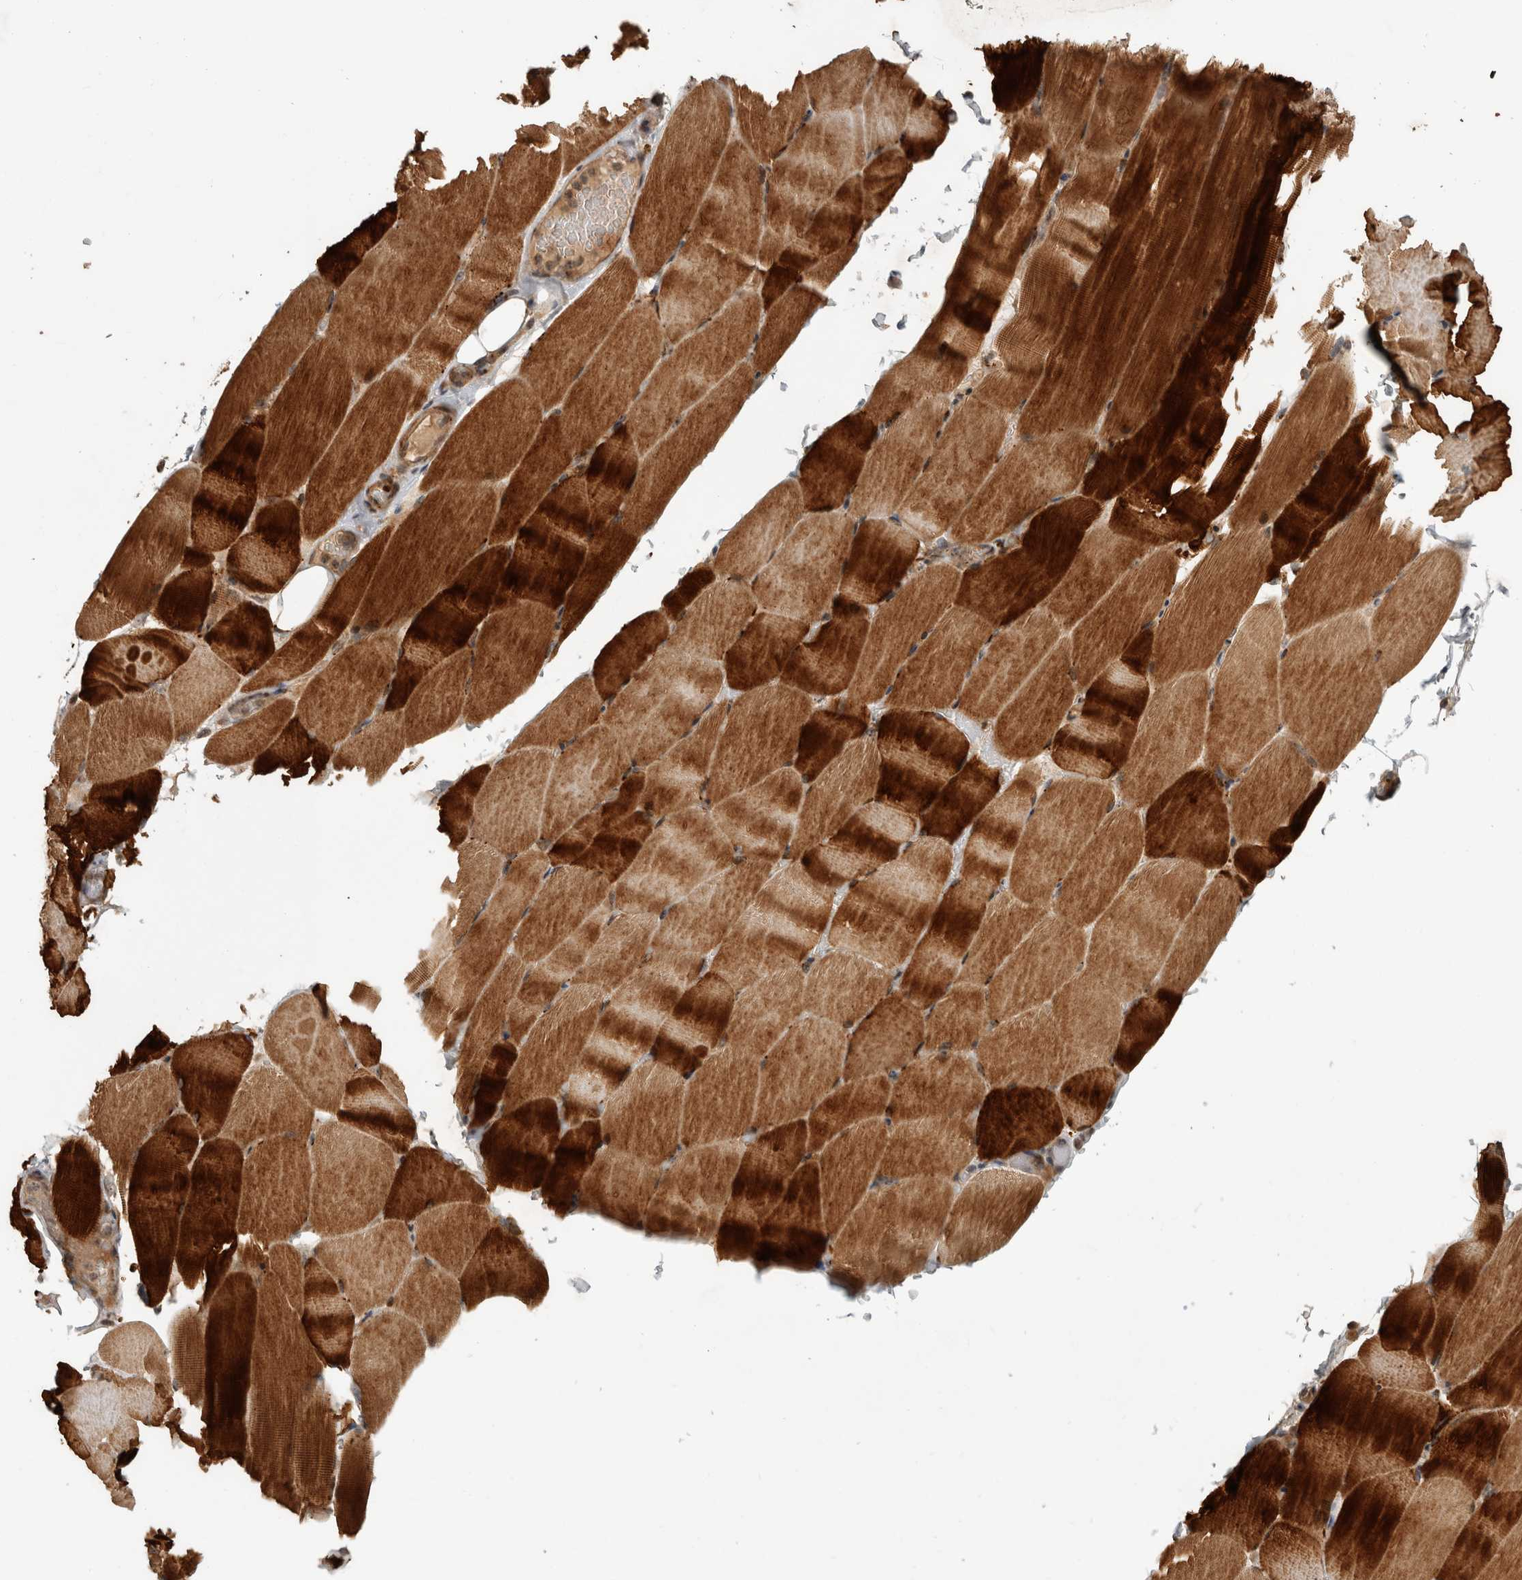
{"staining": {"intensity": "strong", "quantity": ">75%", "location": "cytoplasmic/membranous"}, "tissue": "skeletal muscle", "cell_type": "Myocytes", "image_type": "normal", "snomed": [{"axis": "morphology", "description": "Normal tissue, NOS"}, {"axis": "topography", "description": "Skeletal muscle"}, {"axis": "topography", "description": "Parathyroid gland"}], "caption": "The image reveals staining of unremarkable skeletal muscle, revealing strong cytoplasmic/membranous protein staining (brown color) within myocytes. (DAB IHC with brightfield microscopy, high magnification).", "gene": "PITPNC1", "patient": {"sex": "female", "age": 37}}